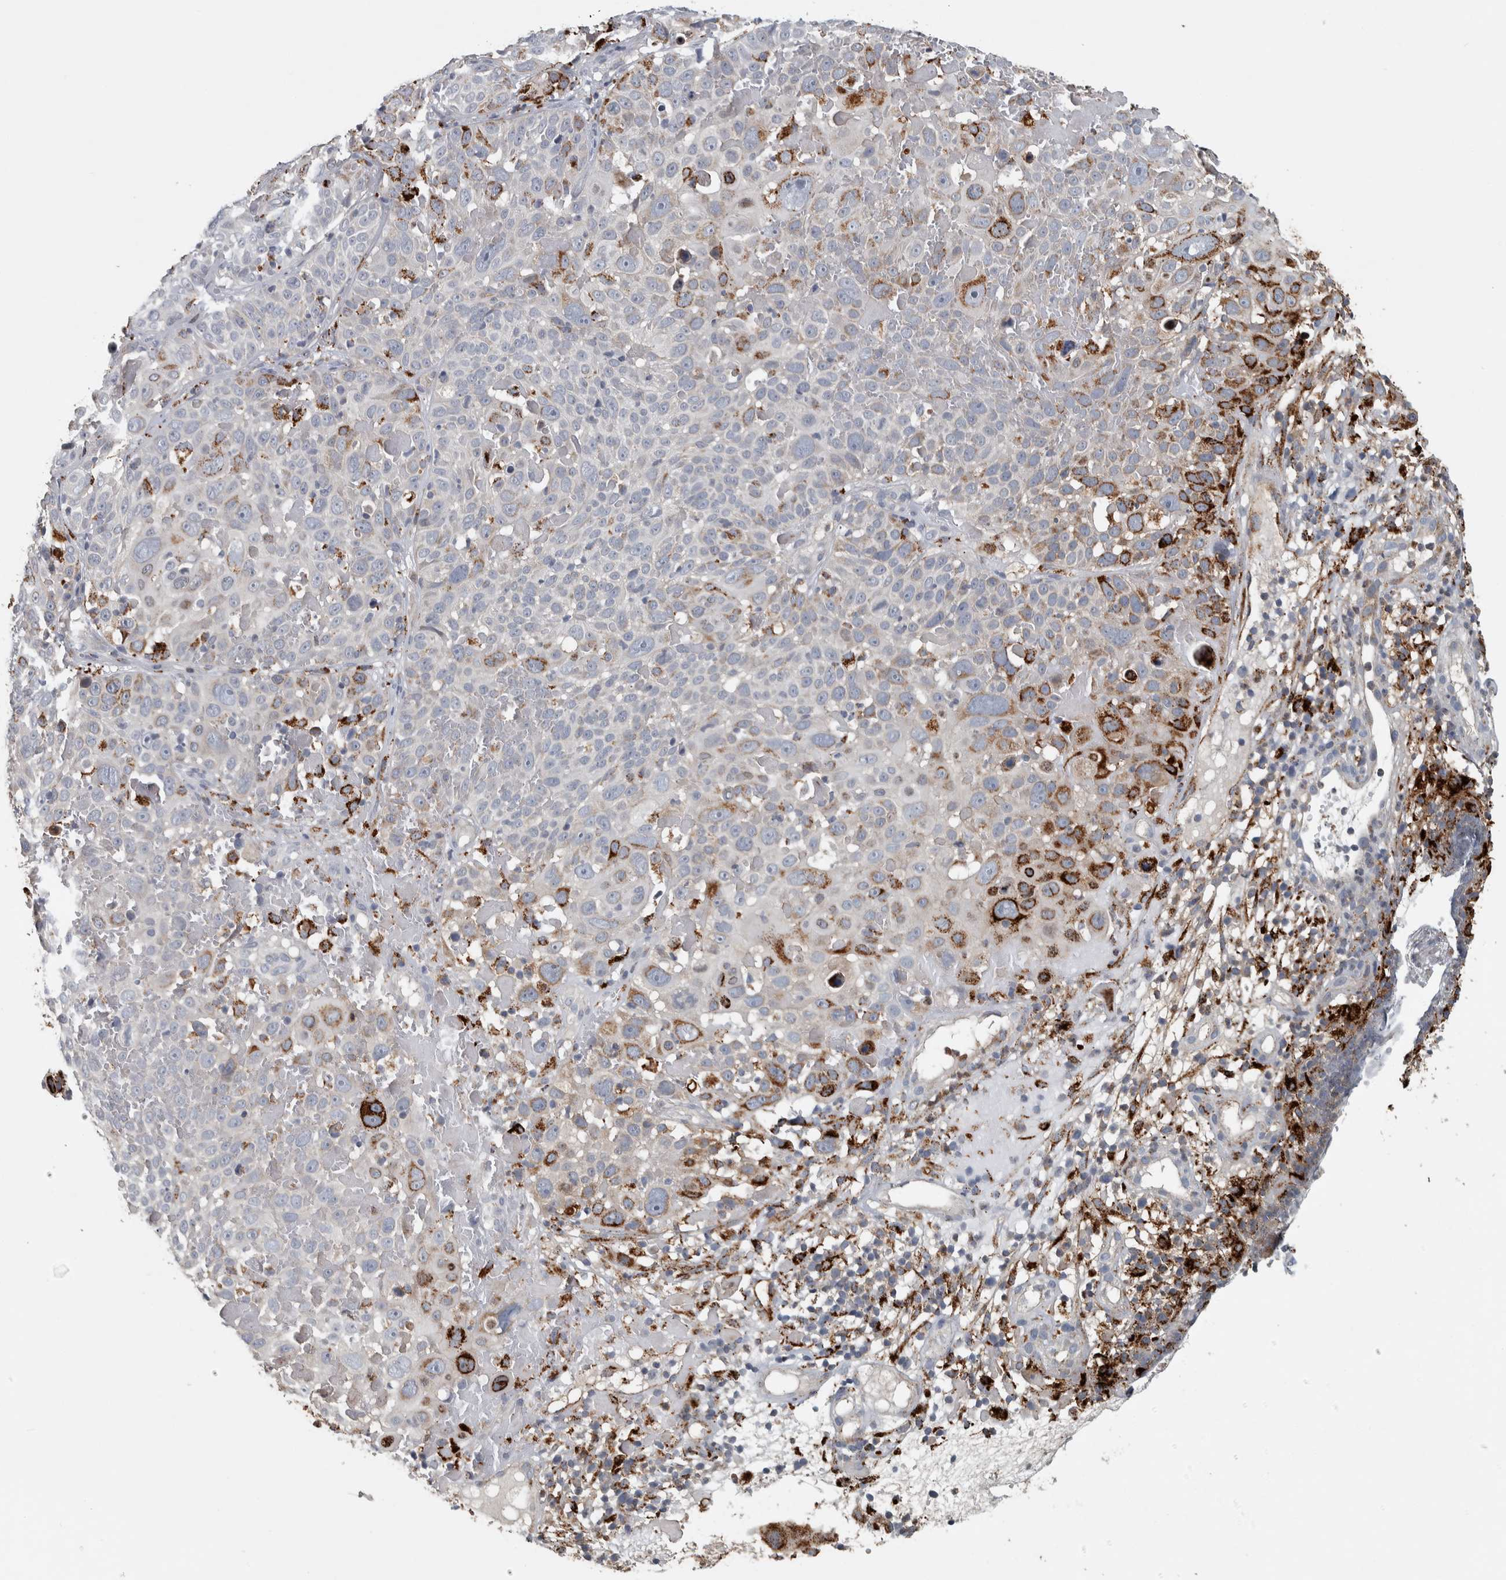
{"staining": {"intensity": "strong", "quantity": "<25%", "location": "cytoplasmic/membranous"}, "tissue": "cervical cancer", "cell_type": "Tumor cells", "image_type": "cancer", "snomed": [{"axis": "morphology", "description": "Squamous cell carcinoma, NOS"}, {"axis": "topography", "description": "Cervix"}], "caption": "Tumor cells demonstrate strong cytoplasmic/membranous expression in approximately <25% of cells in squamous cell carcinoma (cervical).", "gene": "FAM78A", "patient": {"sex": "female", "age": 74}}